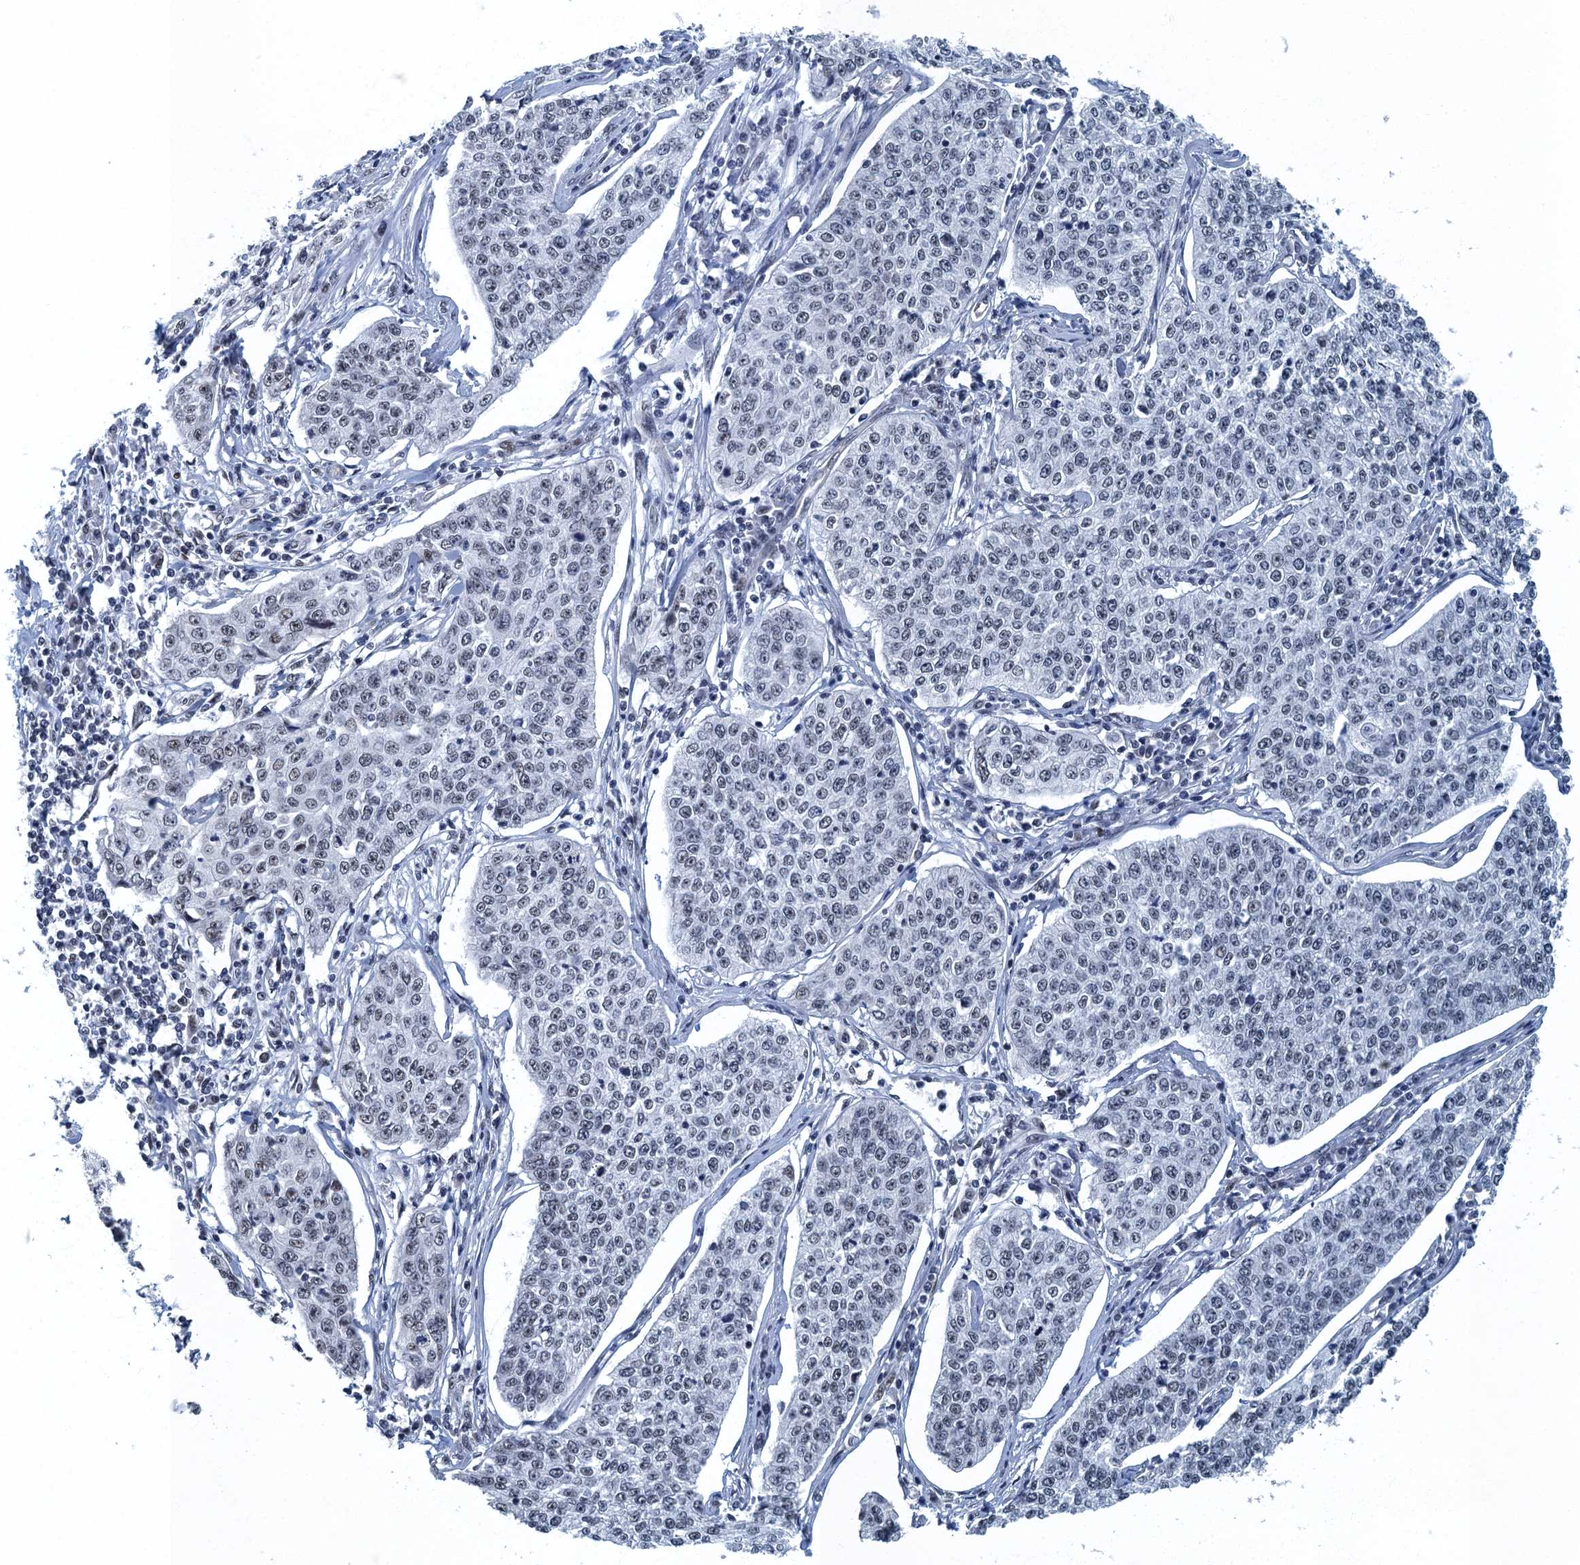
{"staining": {"intensity": "weak", "quantity": "<25%", "location": "nuclear"}, "tissue": "cervical cancer", "cell_type": "Tumor cells", "image_type": "cancer", "snomed": [{"axis": "morphology", "description": "Squamous cell carcinoma, NOS"}, {"axis": "topography", "description": "Cervix"}], "caption": "This histopathology image is of cervical cancer (squamous cell carcinoma) stained with immunohistochemistry (IHC) to label a protein in brown with the nuclei are counter-stained blue. There is no positivity in tumor cells.", "gene": "GADL1", "patient": {"sex": "female", "age": 35}}